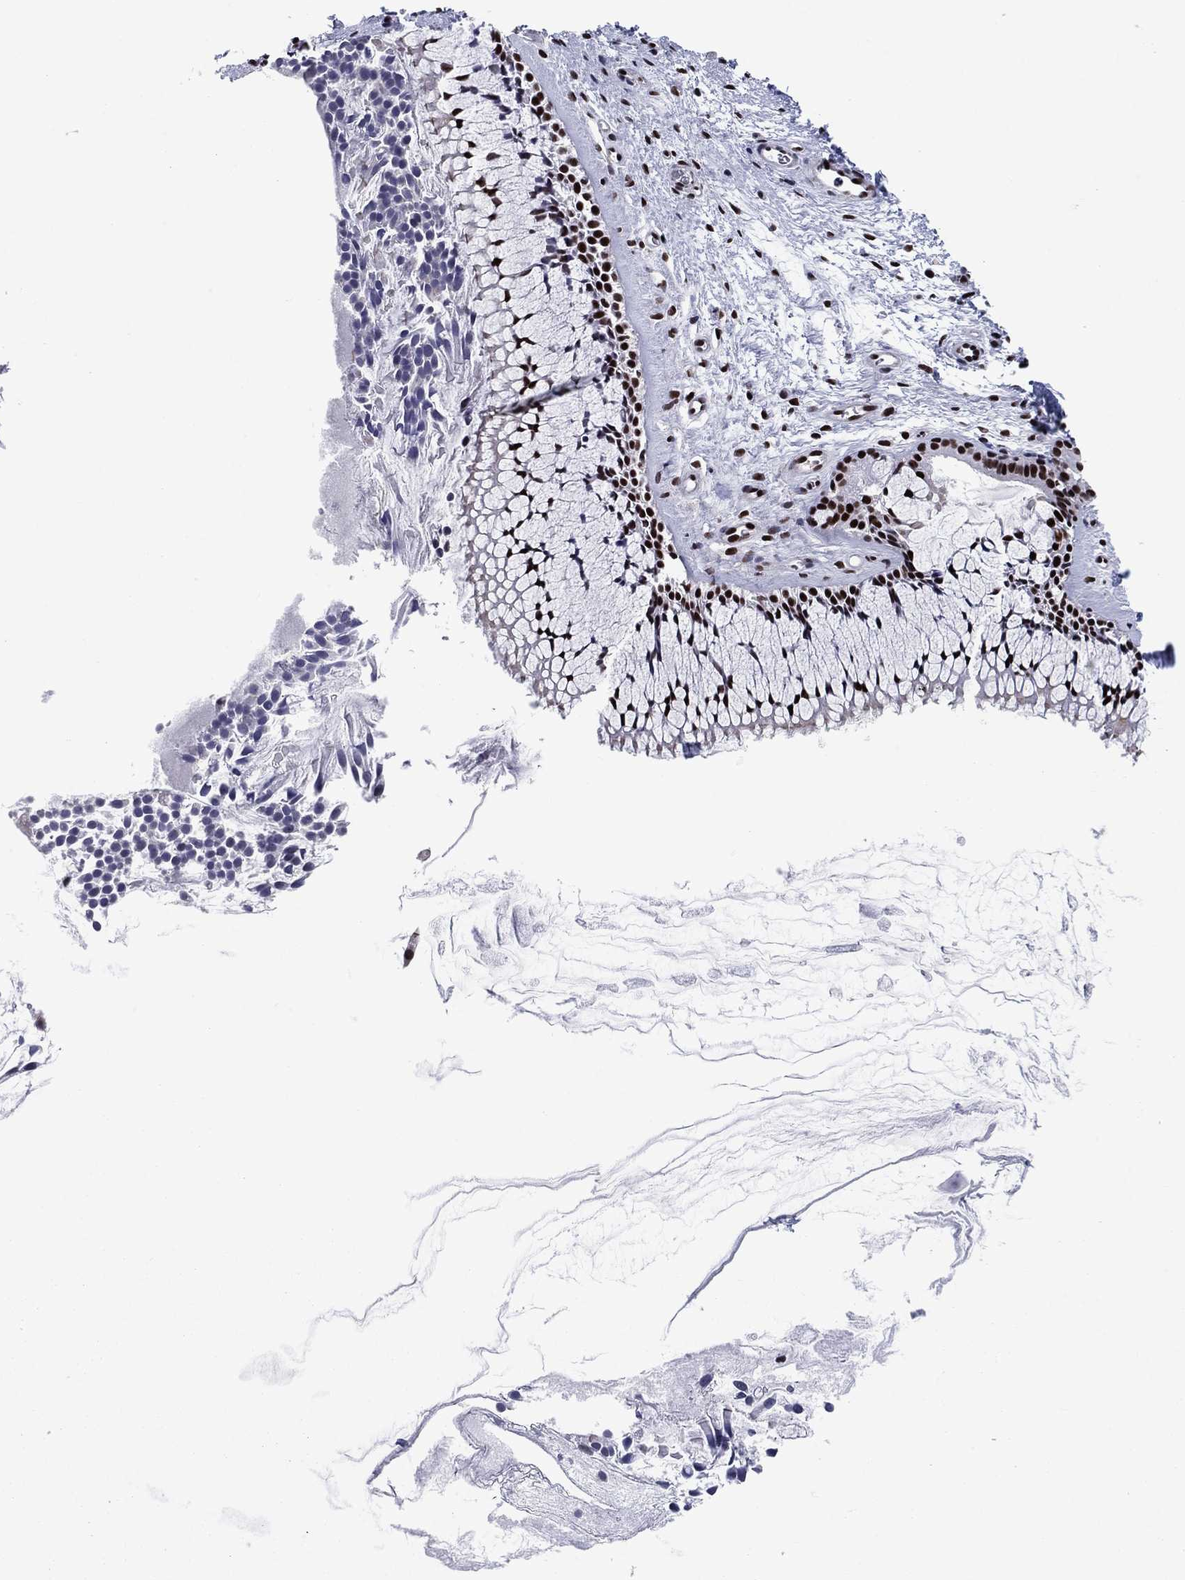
{"staining": {"intensity": "strong", "quantity": ">75%", "location": "nuclear"}, "tissue": "nasopharynx", "cell_type": "Respiratory epithelial cells", "image_type": "normal", "snomed": [{"axis": "morphology", "description": "Normal tissue, NOS"}, {"axis": "topography", "description": "Nasopharynx"}], "caption": "A high amount of strong nuclear staining is present in about >75% of respiratory epithelial cells in benign nasopharynx. The staining was performed using DAB to visualize the protein expression in brown, while the nuclei were stained in blue with hematoxylin (Magnification: 20x).", "gene": "RPRD1B", "patient": {"sex": "male", "age": 51}}